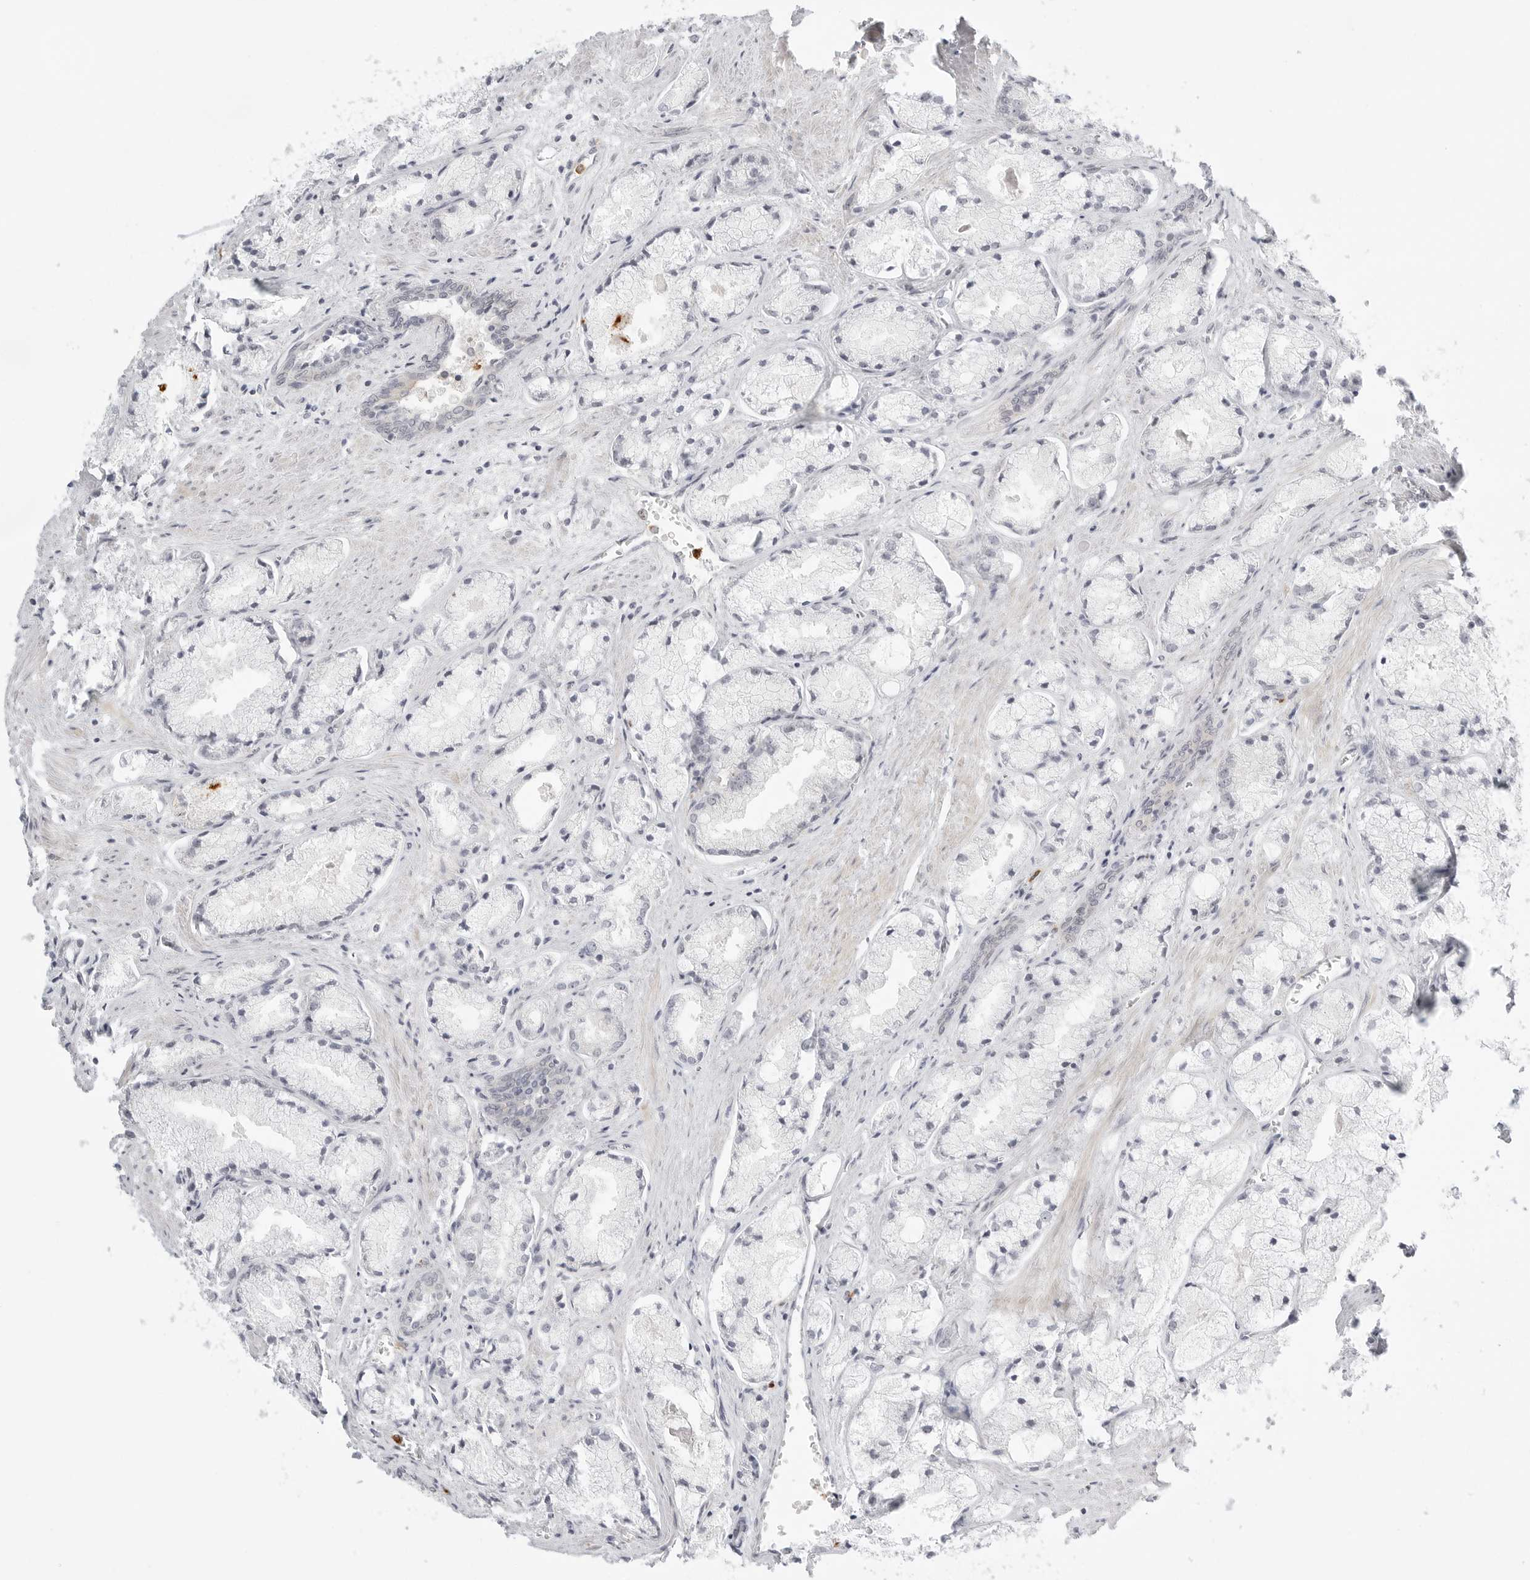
{"staining": {"intensity": "negative", "quantity": "none", "location": "none"}, "tissue": "prostate cancer", "cell_type": "Tumor cells", "image_type": "cancer", "snomed": [{"axis": "morphology", "description": "Adenocarcinoma, High grade"}, {"axis": "topography", "description": "Prostate"}], "caption": "IHC histopathology image of human prostate adenocarcinoma (high-grade) stained for a protein (brown), which displays no expression in tumor cells.", "gene": "DSCC1", "patient": {"sex": "male", "age": 50}}